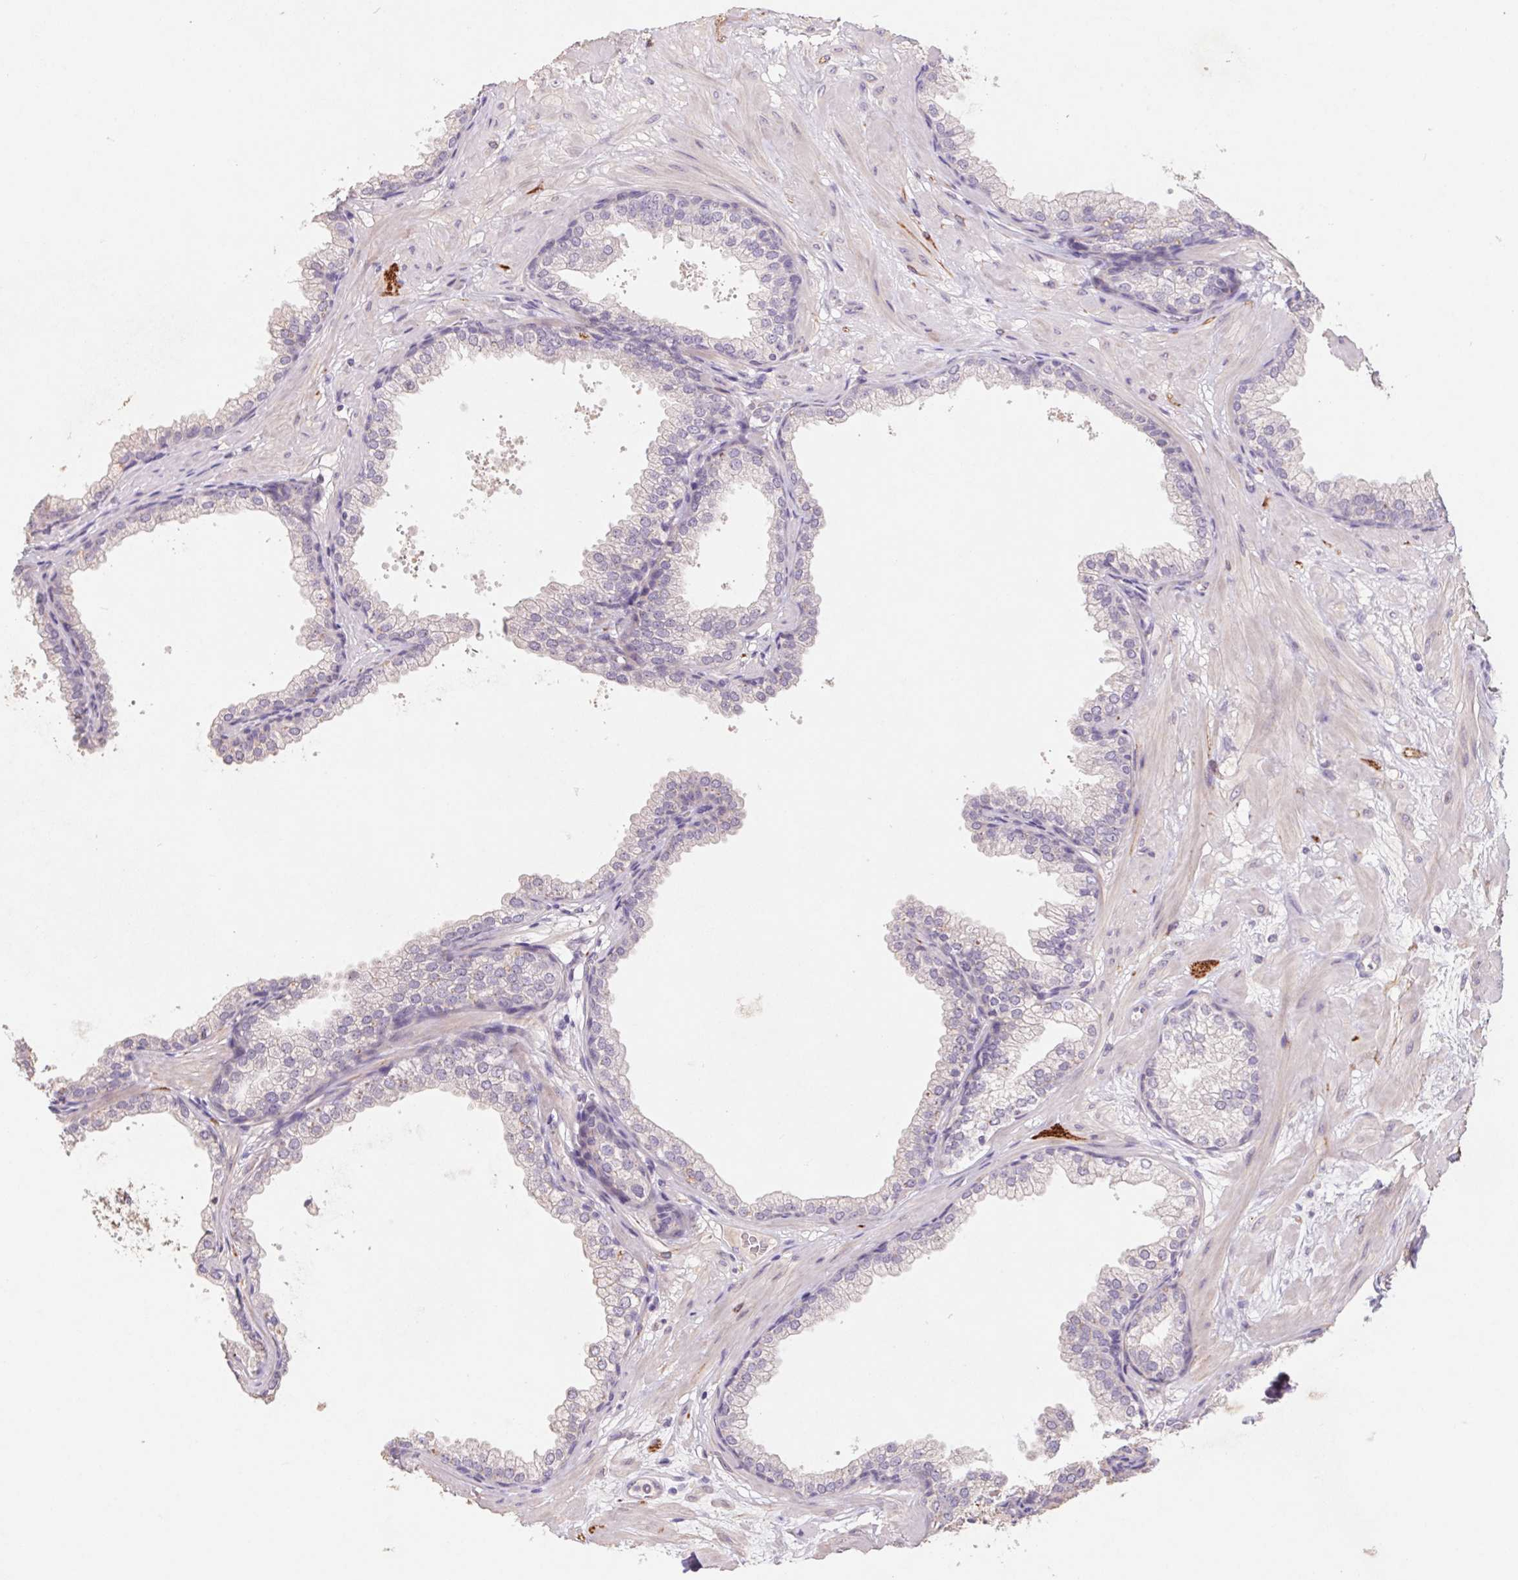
{"staining": {"intensity": "negative", "quantity": "none", "location": "none"}, "tissue": "prostate", "cell_type": "Glandular cells", "image_type": "normal", "snomed": [{"axis": "morphology", "description": "Normal tissue, NOS"}, {"axis": "topography", "description": "Prostate"}], "caption": "The histopathology image displays no significant positivity in glandular cells of prostate.", "gene": "GRM2", "patient": {"sex": "male", "age": 37}}